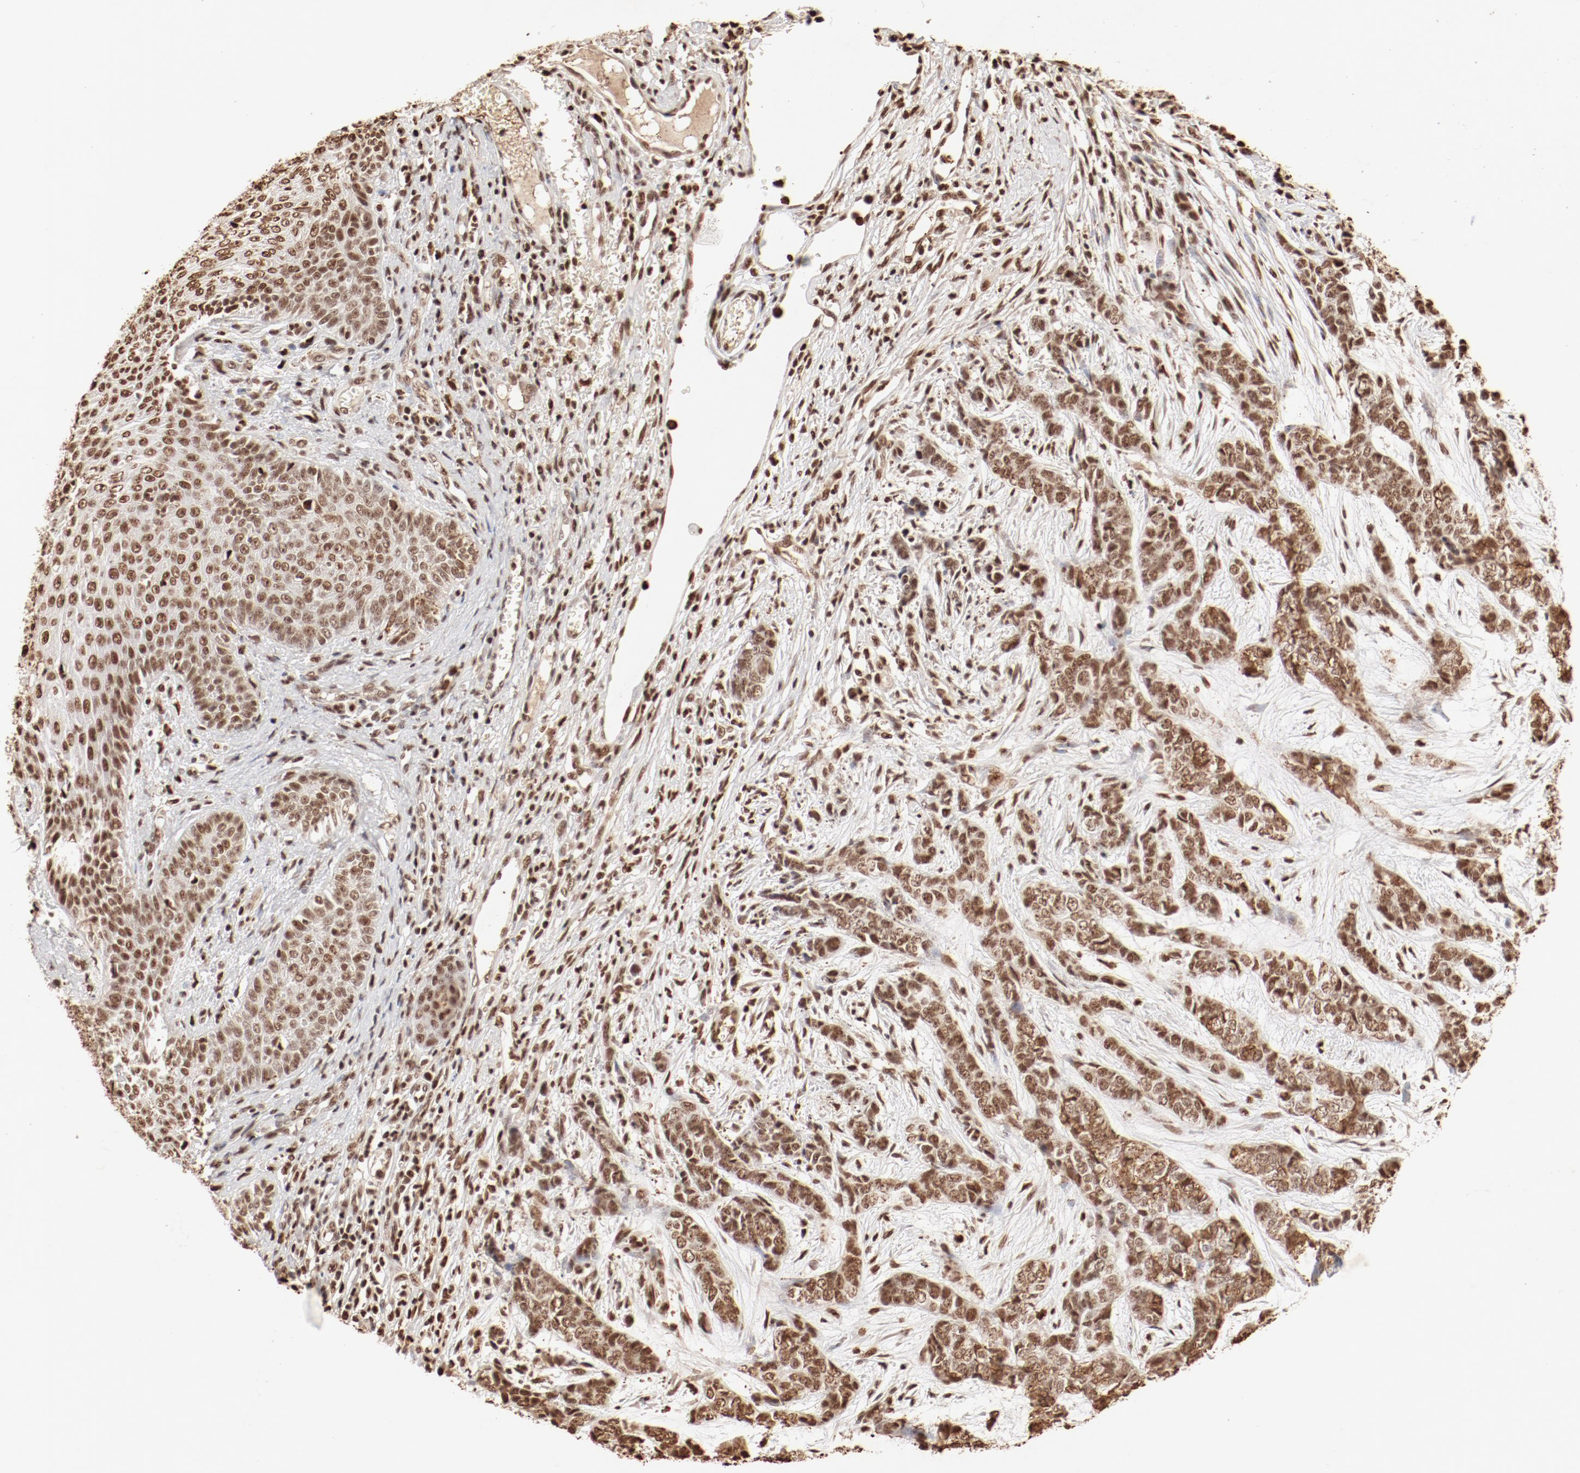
{"staining": {"intensity": "moderate", "quantity": ">75%", "location": "cytoplasmic/membranous,nuclear"}, "tissue": "skin cancer", "cell_type": "Tumor cells", "image_type": "cancer", "snomed": [{"axis": "morphology", "description": "Basal cell carcinoma"}, {"axis": "topography", "description": "Skin"}], "caption": "Protein staining demonstrates moderate cytoplasmic/membranous and nuclear expression in about >75% of tumor cells in skin basal cell carcinoma.", "gene": "FAM50A", "patient": {"sex": "female", "age": 64}}